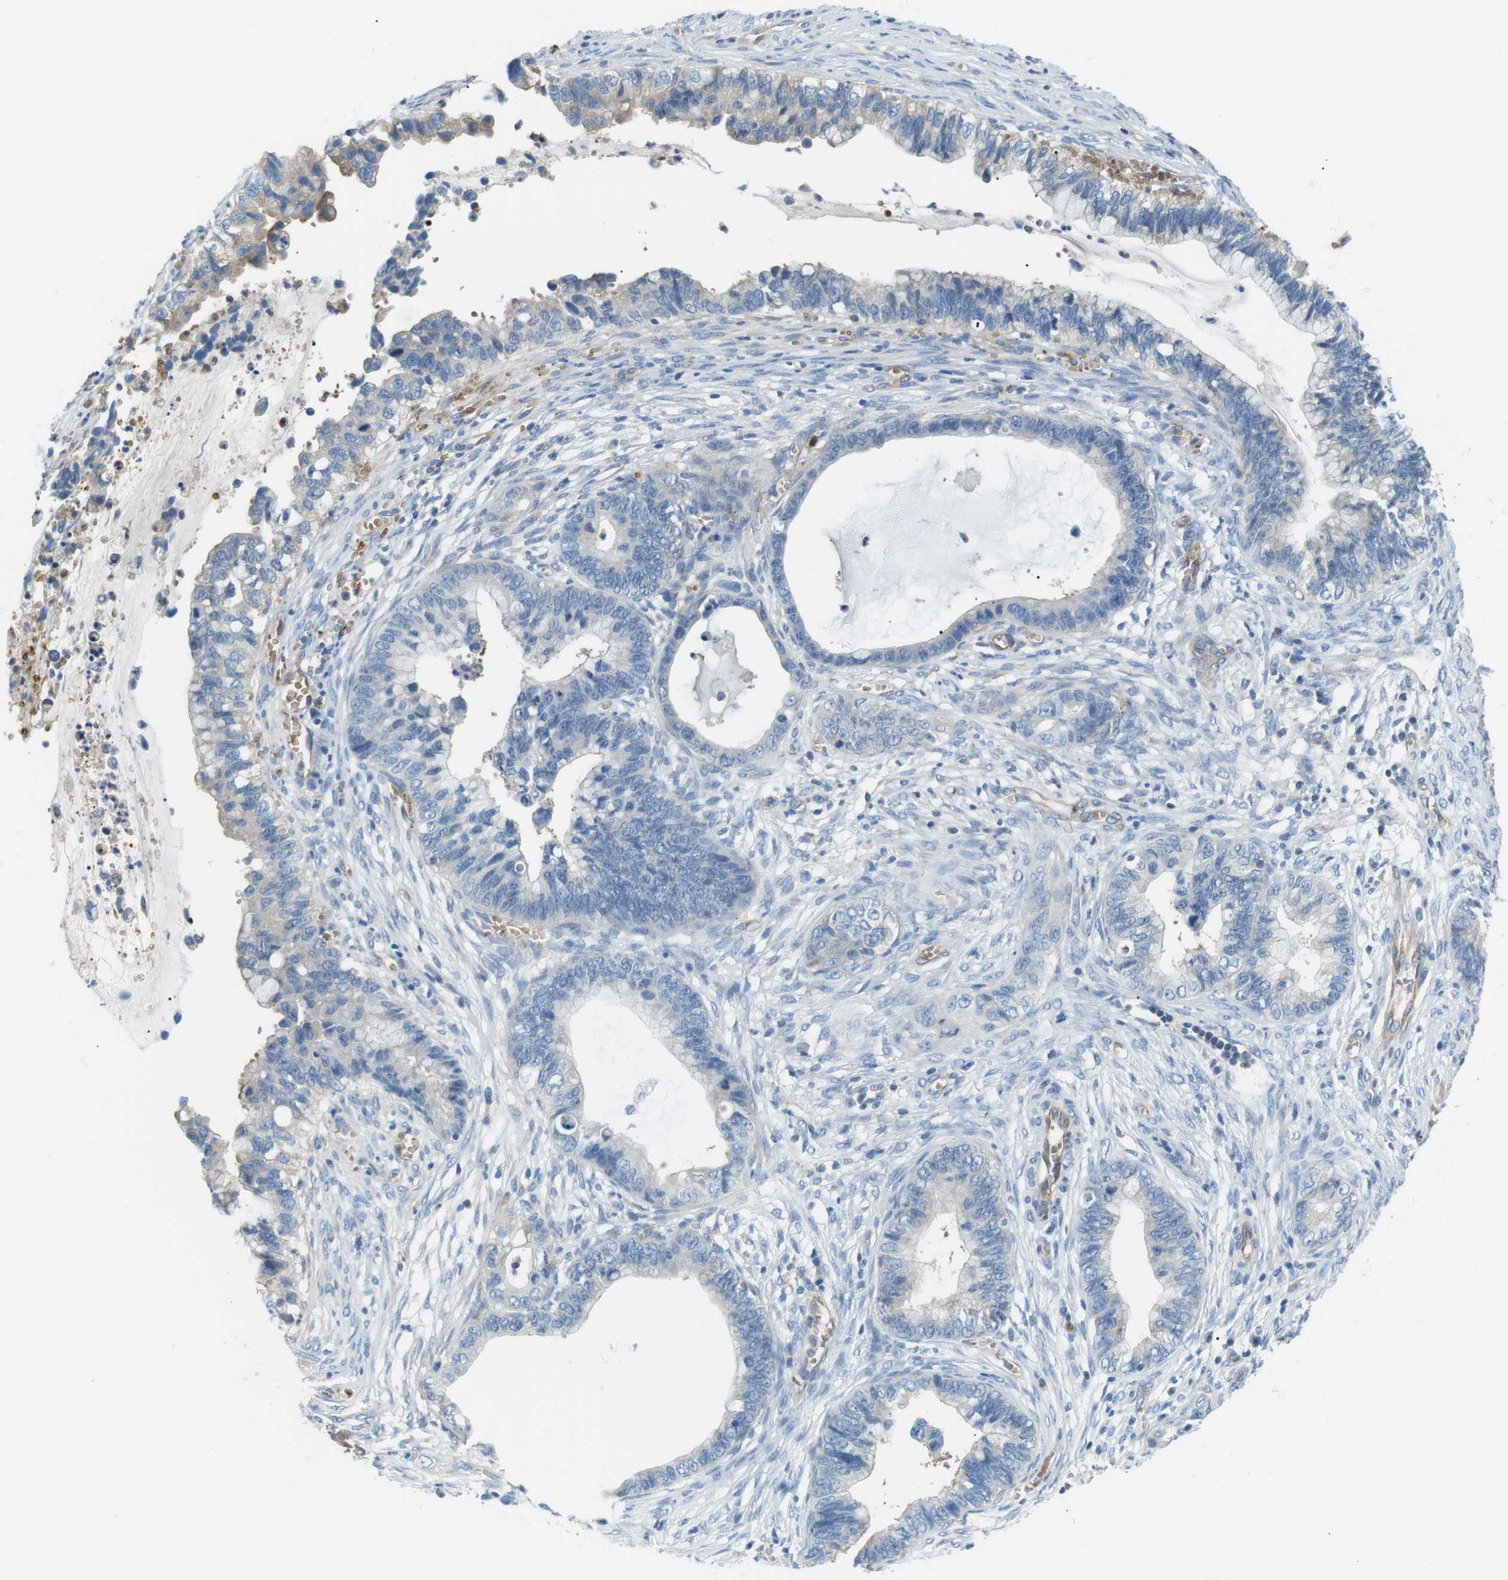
{"staining": {"intensity": "negative", "quantity": "none", "location": "none"}, "tissue": "cervical cancer", "cell_type": "Tumor cells", "image_type": "cancer", "snomed": [{"axis": "morphology", "description": "Adenocarcinoma, NOS"}, {"axis": "topography", "description": "Cervix"}], "caption": "Immunohistochemistry (IHC) of adenocarcinoma (cervical) demonstrates no expression in tumor cells. Brightfield microscopy of immunohistochemistry (IHC) stained with DAB (3,3'-diaminobenzidine) (brown) and hematoxylin (blue), captured at high magnification.", "gene": "ADCY10", "patient": {"sex": "female", "age": 44}}